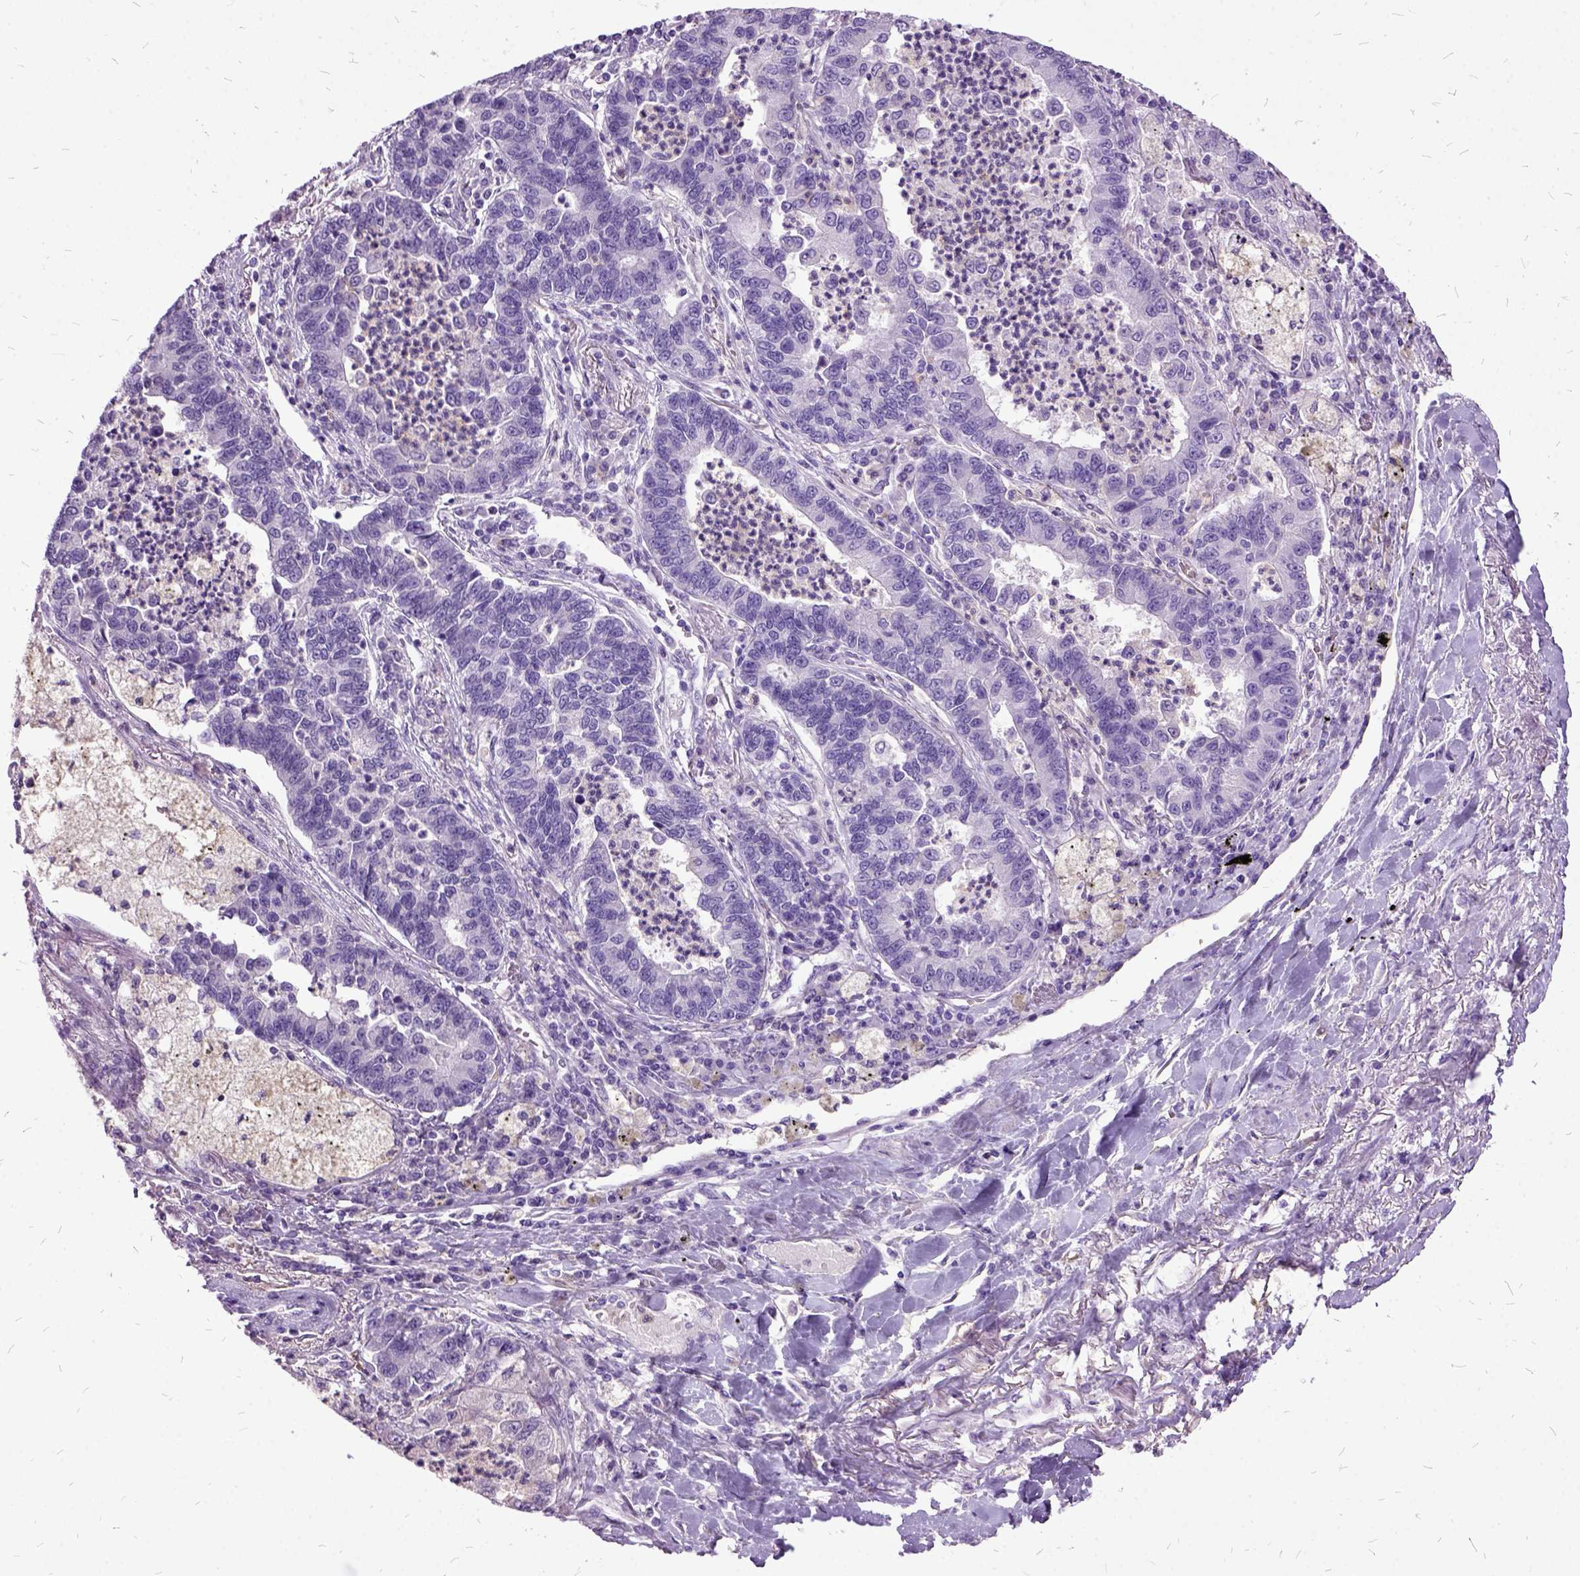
{"staining": {"intensity": "negative", "quantity": "none", "location": "none"}, "tissue": "lung cancer", "cell_type": "Tumor cells", "image_type": "cancer", "snomed": [{"axis": "morphology", "description": "Adenocarcinoma, NOS"}, {"axis": "topography", "description": "Lung"}], "caption": "High power microscopy micrograph of an IHC photomicrograph of adenocarcinoma (lung), revealing no significant staining in tumor cells.", "gene": "MME", "patient": {"sex": "female", "age": 57}}